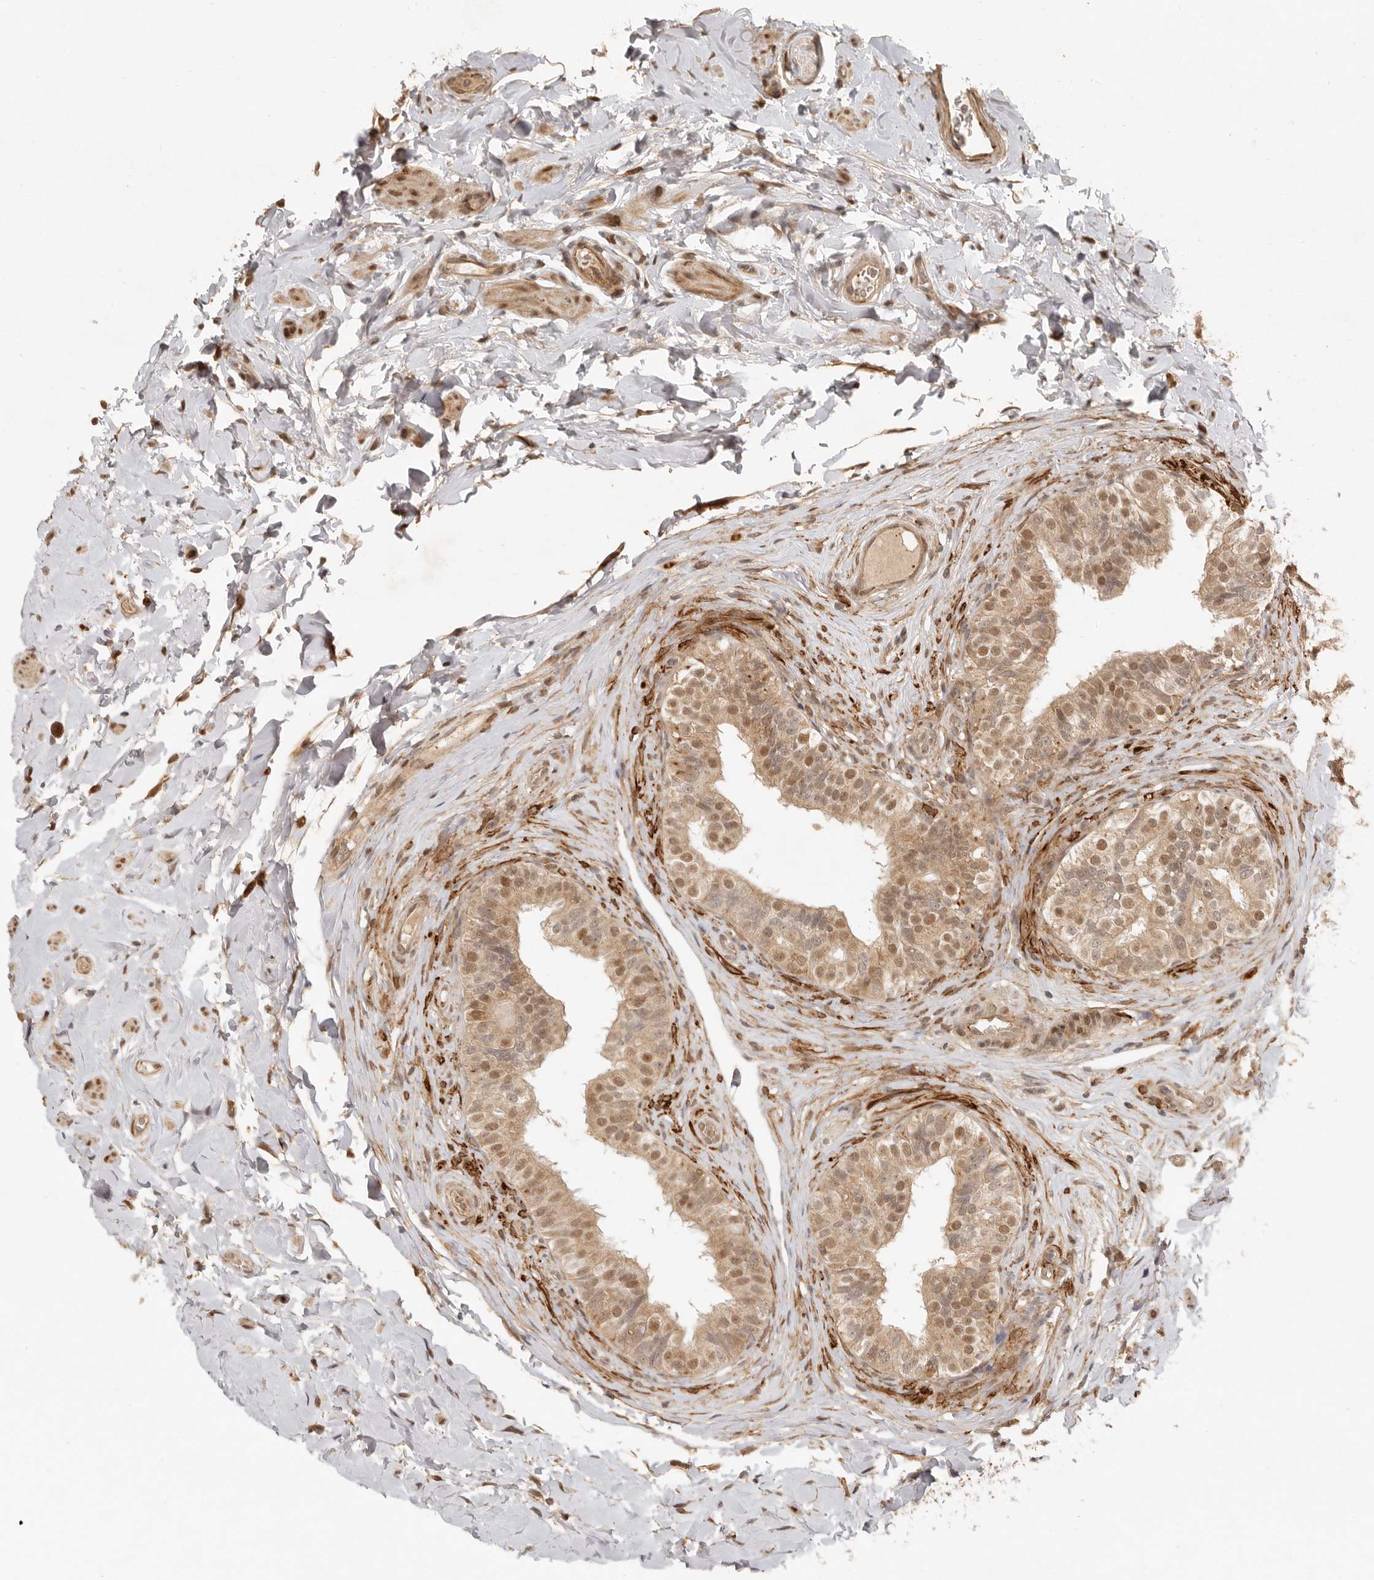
{"staining": {"intensity": "moderate", "quantity": ">75%", "location": "cytoplasmic/membranous,nuclear"}, "tissue": "epididymis", "cell_type": "Glandular cells", "image_type": "normal", "snomed": [{"axis": "morphology", "description": "Normal tissue, NOS"}, {"axis": "topography", "description": "Epididymis"}], "caption": "An immunohistochemistry histopathology image of benign tissue is shown. Protein staining in brown highlights moderate cytoplasmic/membranous,nuclear positivity in epididymis within glandular cells.", "gene": "AHDC1", "patient": {"sex": "male", "age": 49}}